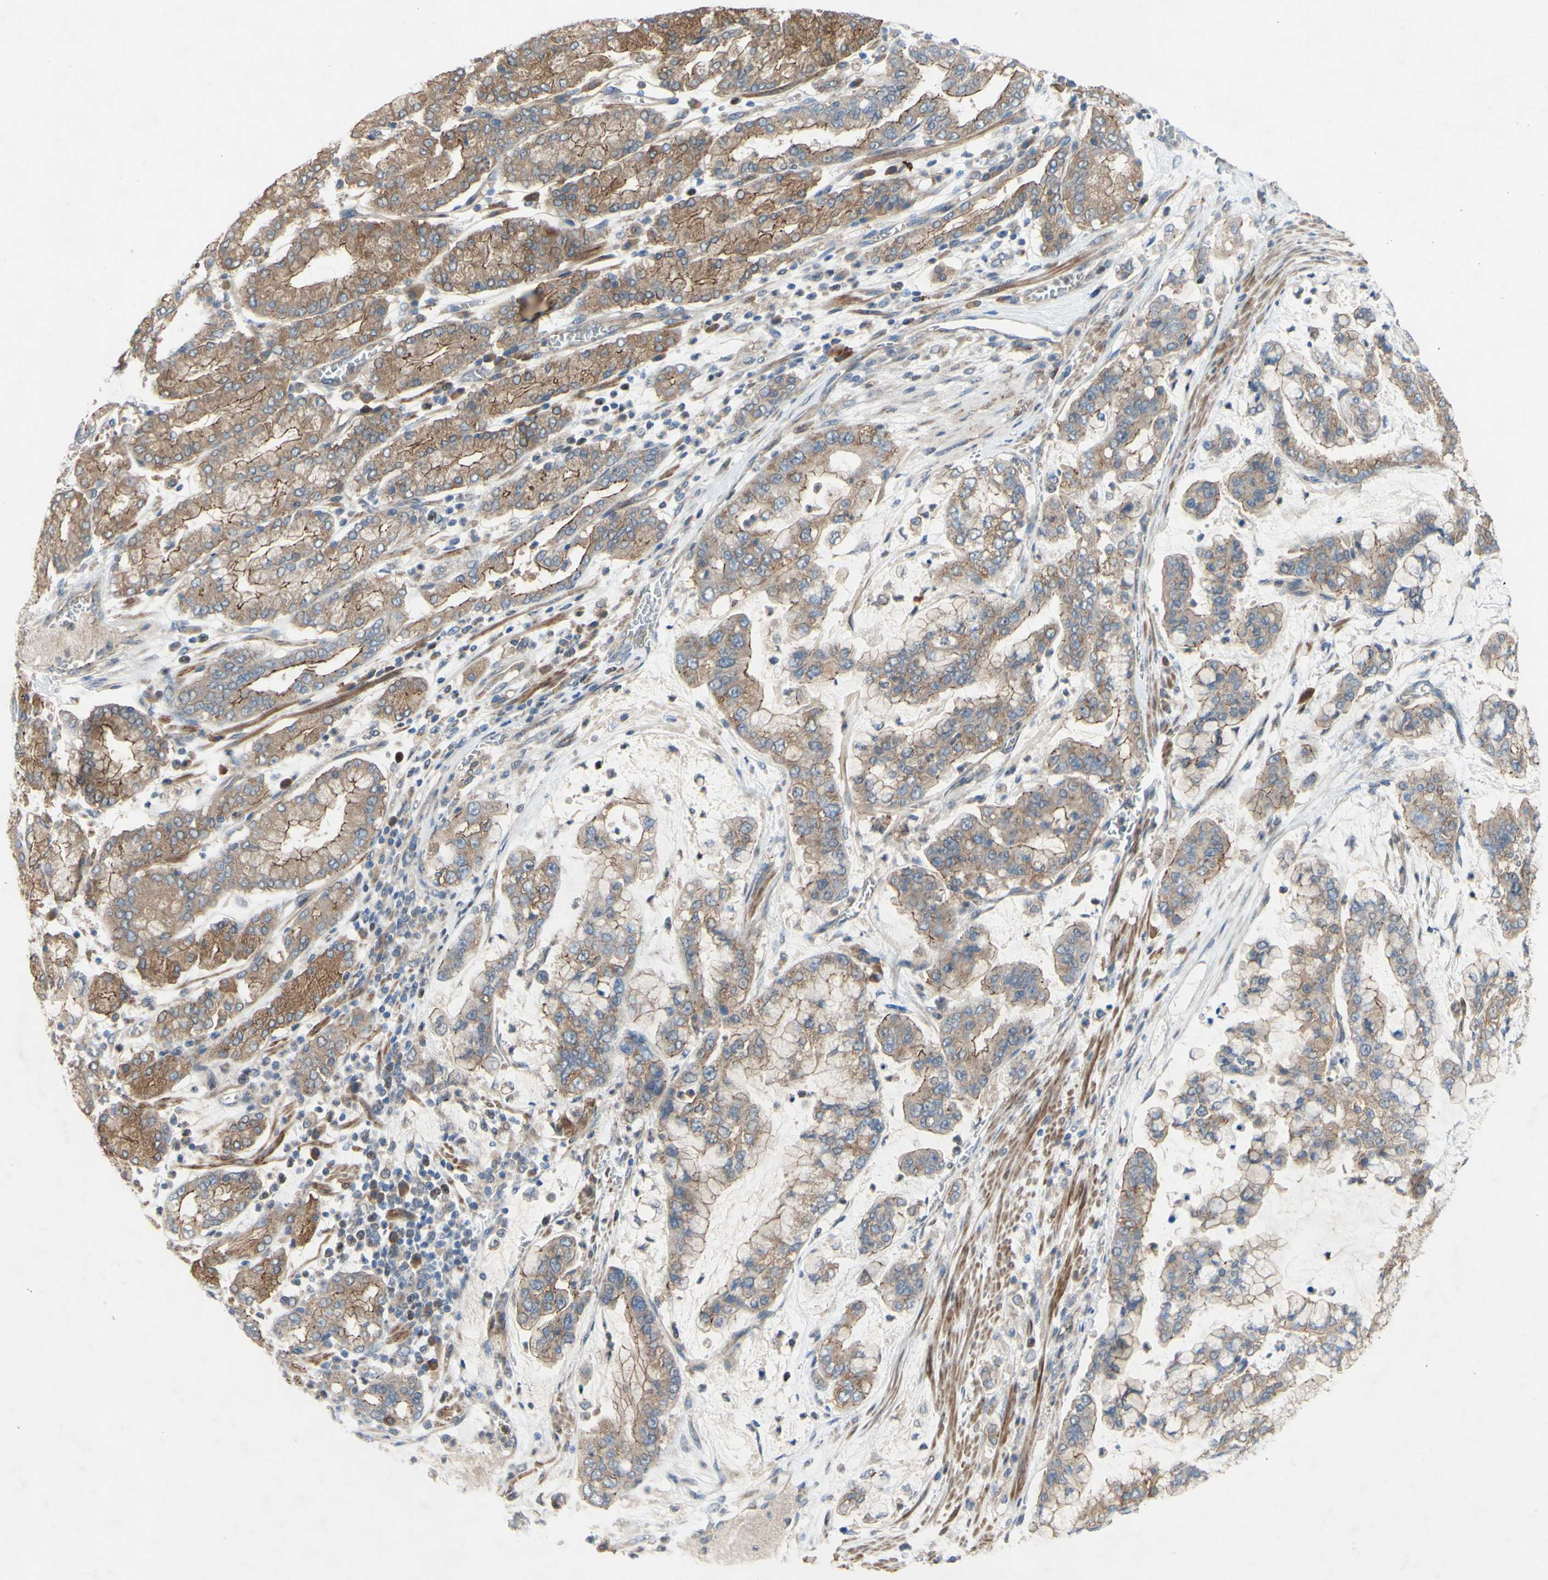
{"staining": {"intensity": "moderate", "quantity": ">75%", "location": "cytoplasmic/membranous"}, "tissue": "stomach cancer", "cell_type": "Tumor cells", "image_type": "cancer", "snomed": [{"axis": "morphology", "description": "Normal tissue, NOS"}, {"axis": "morphology", "description": "Adenocarcinoma, NOS"}, {"axis": "topography", "description": "Stomach, upper"}, {"axis": "topography", "description": "Stomach"}], "caption": "Protein analysis of stomach cancer (adenocarcinoma) tissue demonstrates moderate cytoplasmic/membranous expression in approximately >75% of tumor cells.", "gene": "PDGFB", "patient": {"sex": "male", "age": 76}}